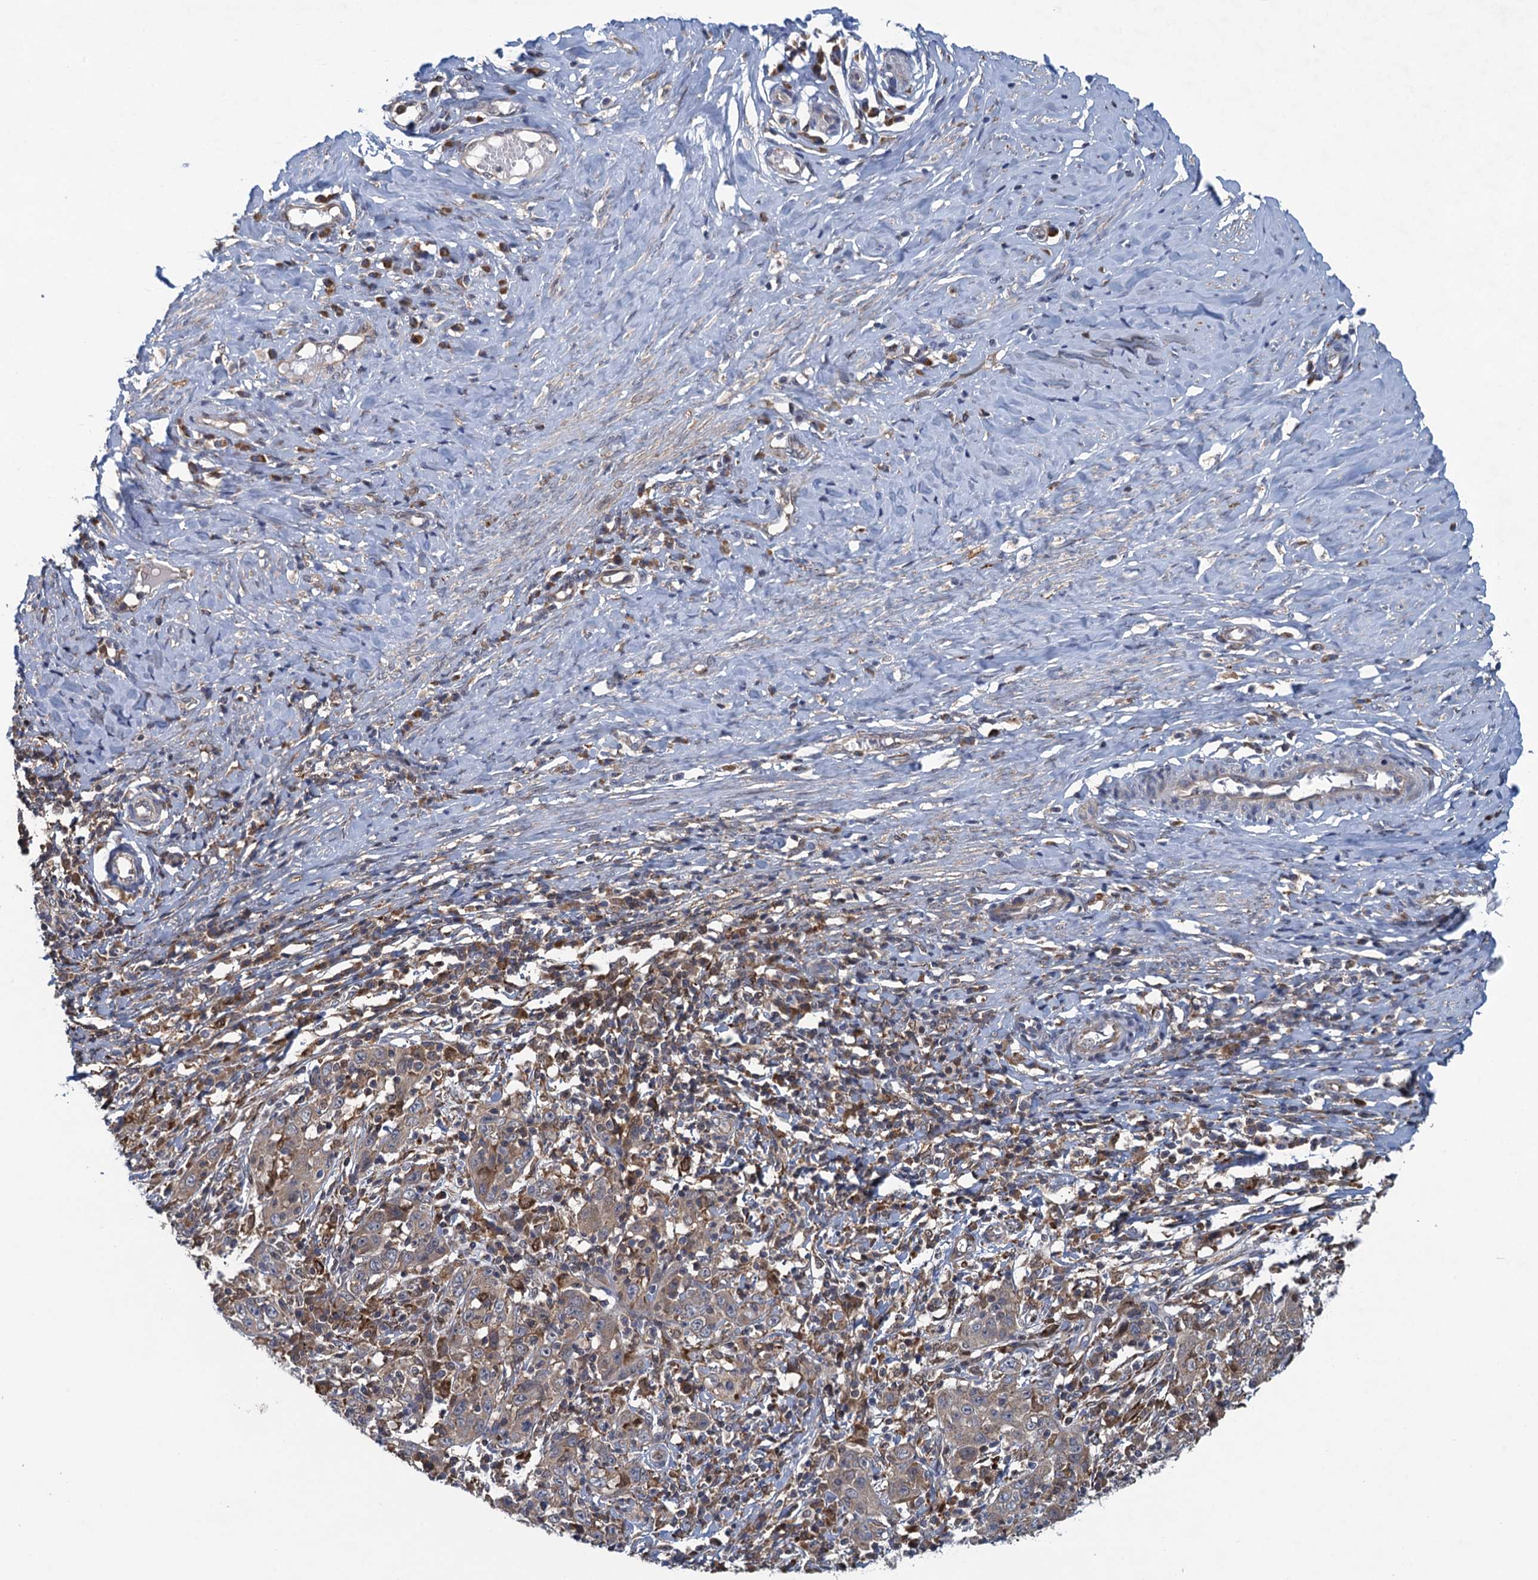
{"staining": {"intensity": "weak", "quantity": ">75%", "location": "cytoplasmic/membranous"}, "tissue": "cervical cancer", "cell_type": "Tumor cells", "image_type": "cancer", "snomed": [{"axis": "morphology", "description": "Squamous cell carcinoma, NOS"}, {"axis": "topography", "description": "Cervix"}], "caption": "The histopathology image displays immunohistochemical staining of squamous cell carcinoma (cervical). There is weak cytoplasmic/membranous expression is appreciated in about >75% of tumor cells. The staining was performed using DAB to visualize the protein expression in brown, while the nuclei were stained in blue with hematoxylin (Magnification: 20x).", "gene": "CNTN5", "patient": {"sex": "female", "age": 46}}